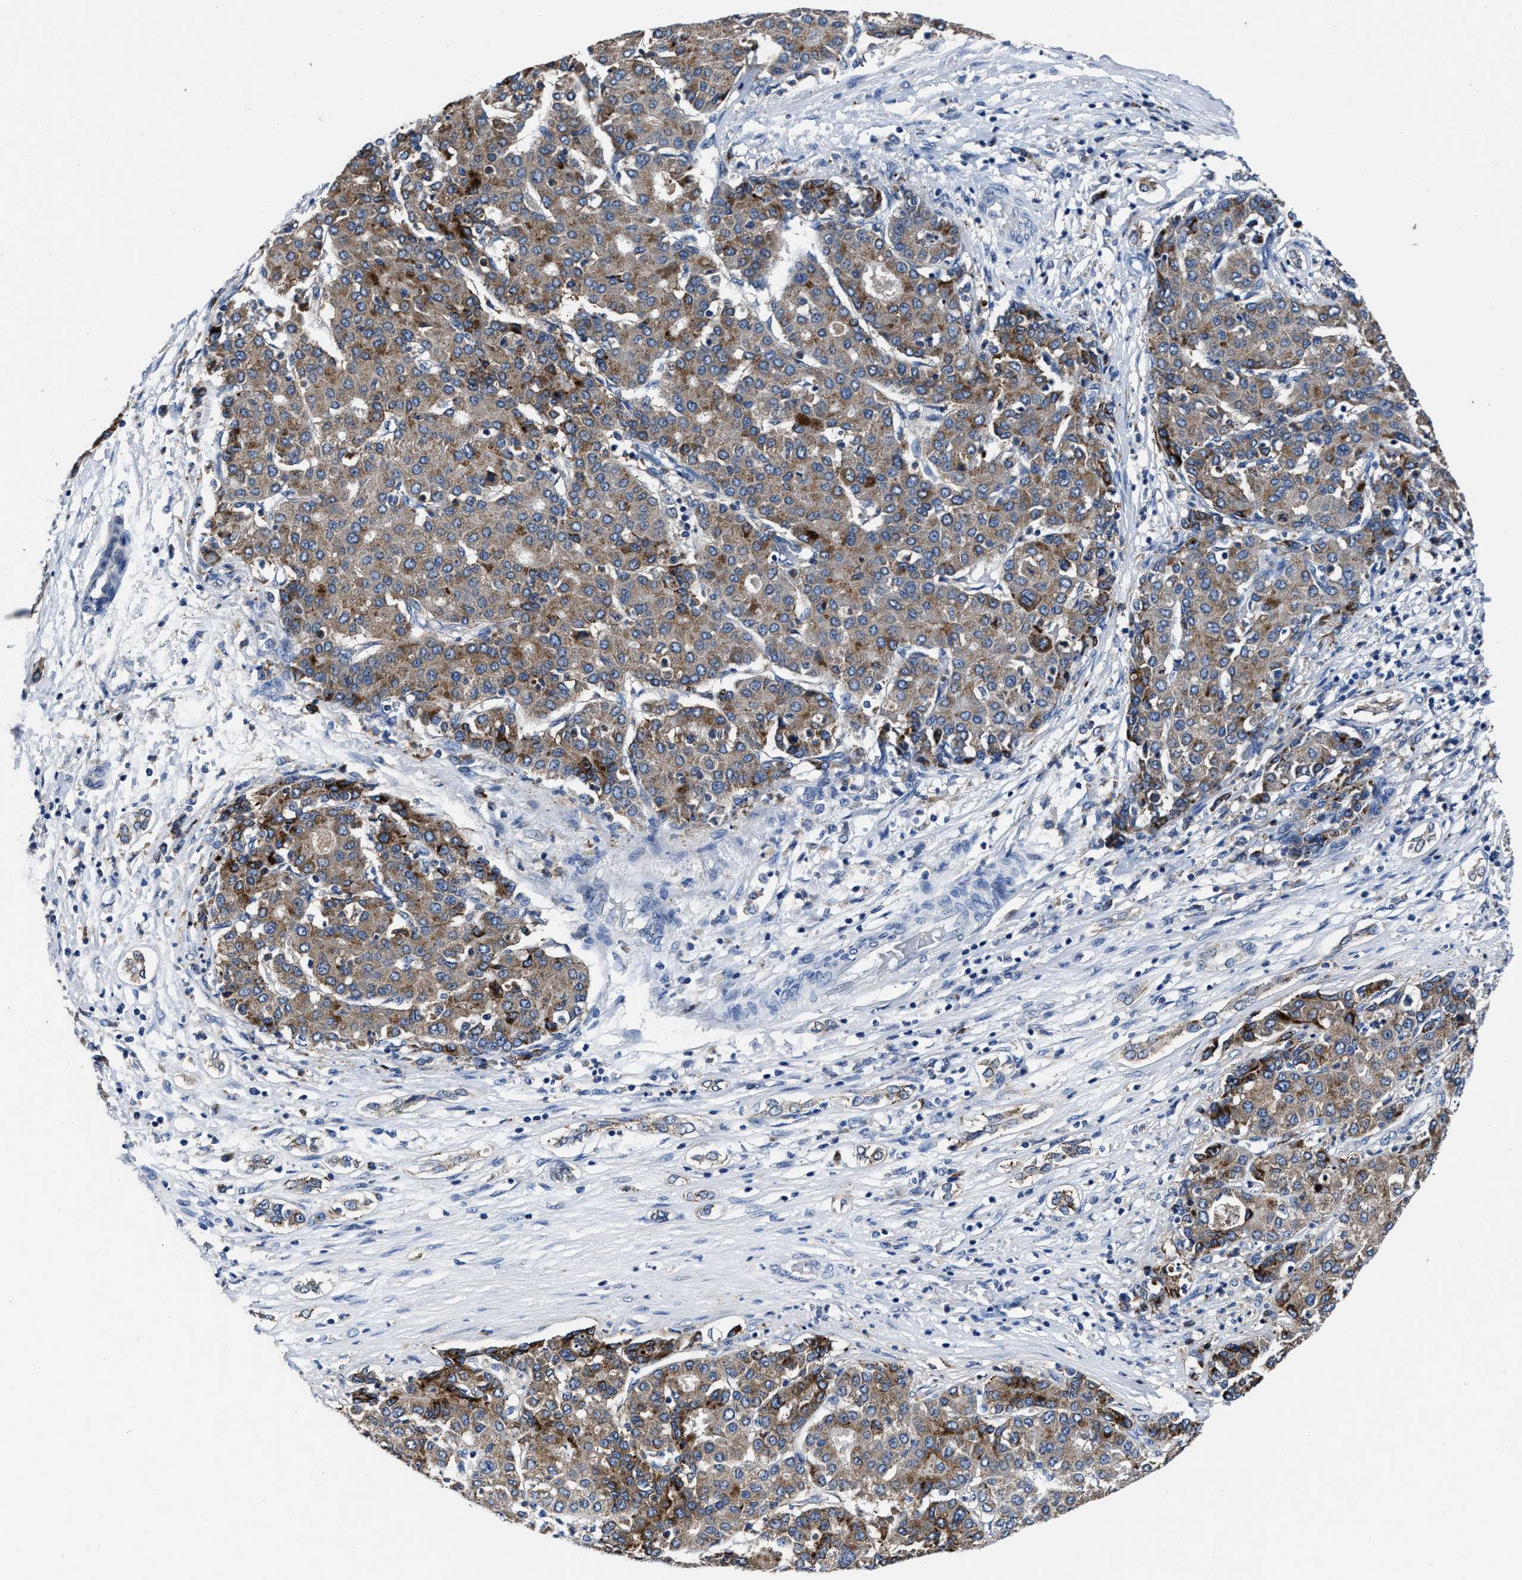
{"staining": {"intensity": "strong", "quantity": ">75%", "location": "cytoplasmic/membranous"}, "tissue": "liver cancer", "cell_type": "Tumor cells", "image_type": "cancer", "snomed": [{"axis": "morphology", "description": "Carcinoma, Hepatocellular, NOS"}, {"axis": "topography", "description": "Liver"}], "caption": "A brown stain highlights strong cytoplasmic/membranous expression of a protein in human liver cancer tumor cells.", "gene": "UBR4", "patient": {"sex": "male", "age": 65}}